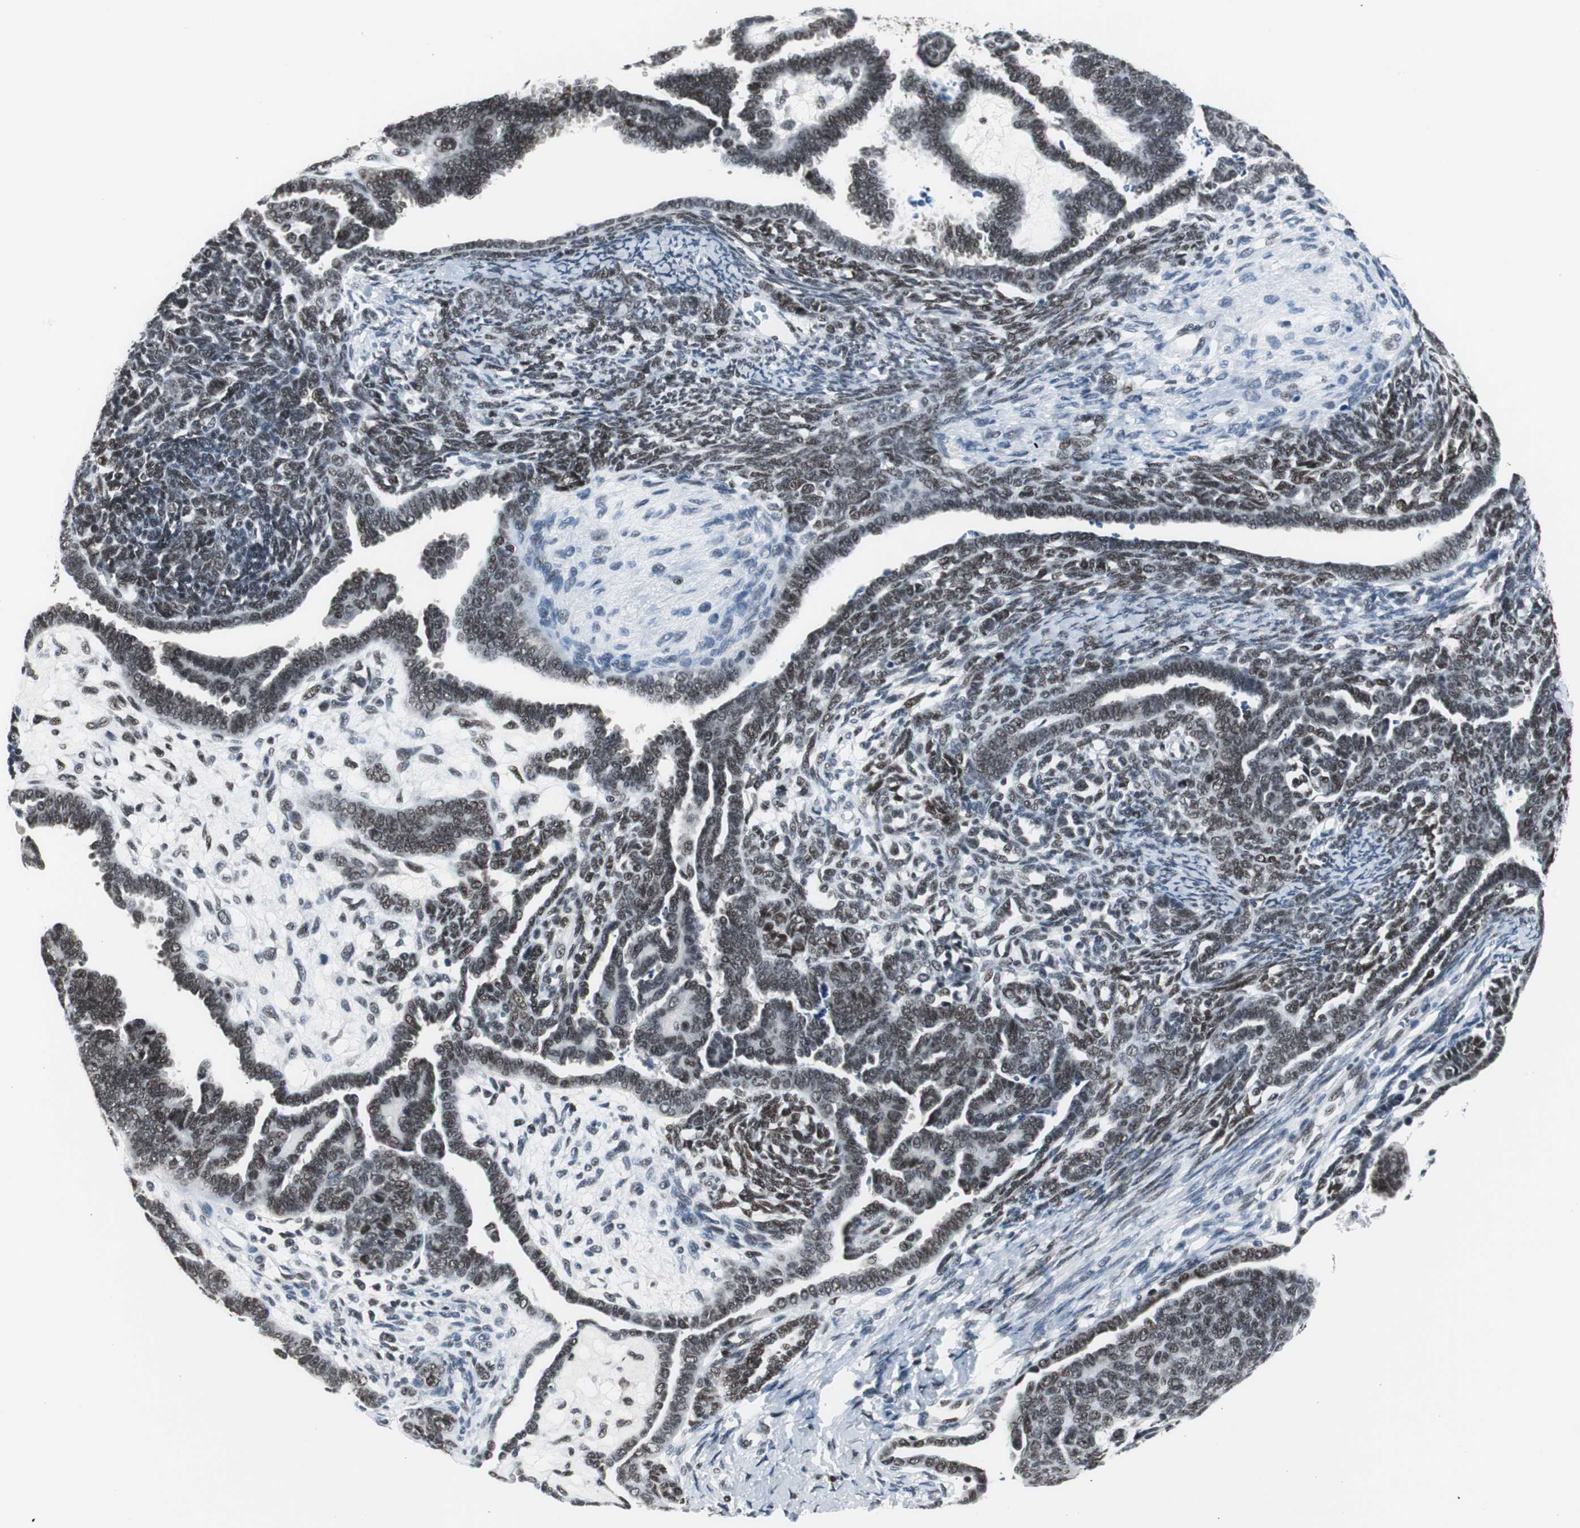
{"staining": {"intensity": "weak", "quantity": ">75%", "location": "nuclear"}, "tissue": "endometrial cancer", "cell_type": "Tumor cells", "image_type": "cancer", "snomed": [{"axis": "morphology", "description": "Neoplasm, malignant, NOS"}, {"axis": "topography", "description": "Endometrium"}], "caption": "Immunohistochemistry (IHC) of human endometrial cancer displays low levels of weak nuclear expression in approximately >75% of tumor cells.", "gene": "RAD9A", "patient": {"sex": "female", "age": 74}}